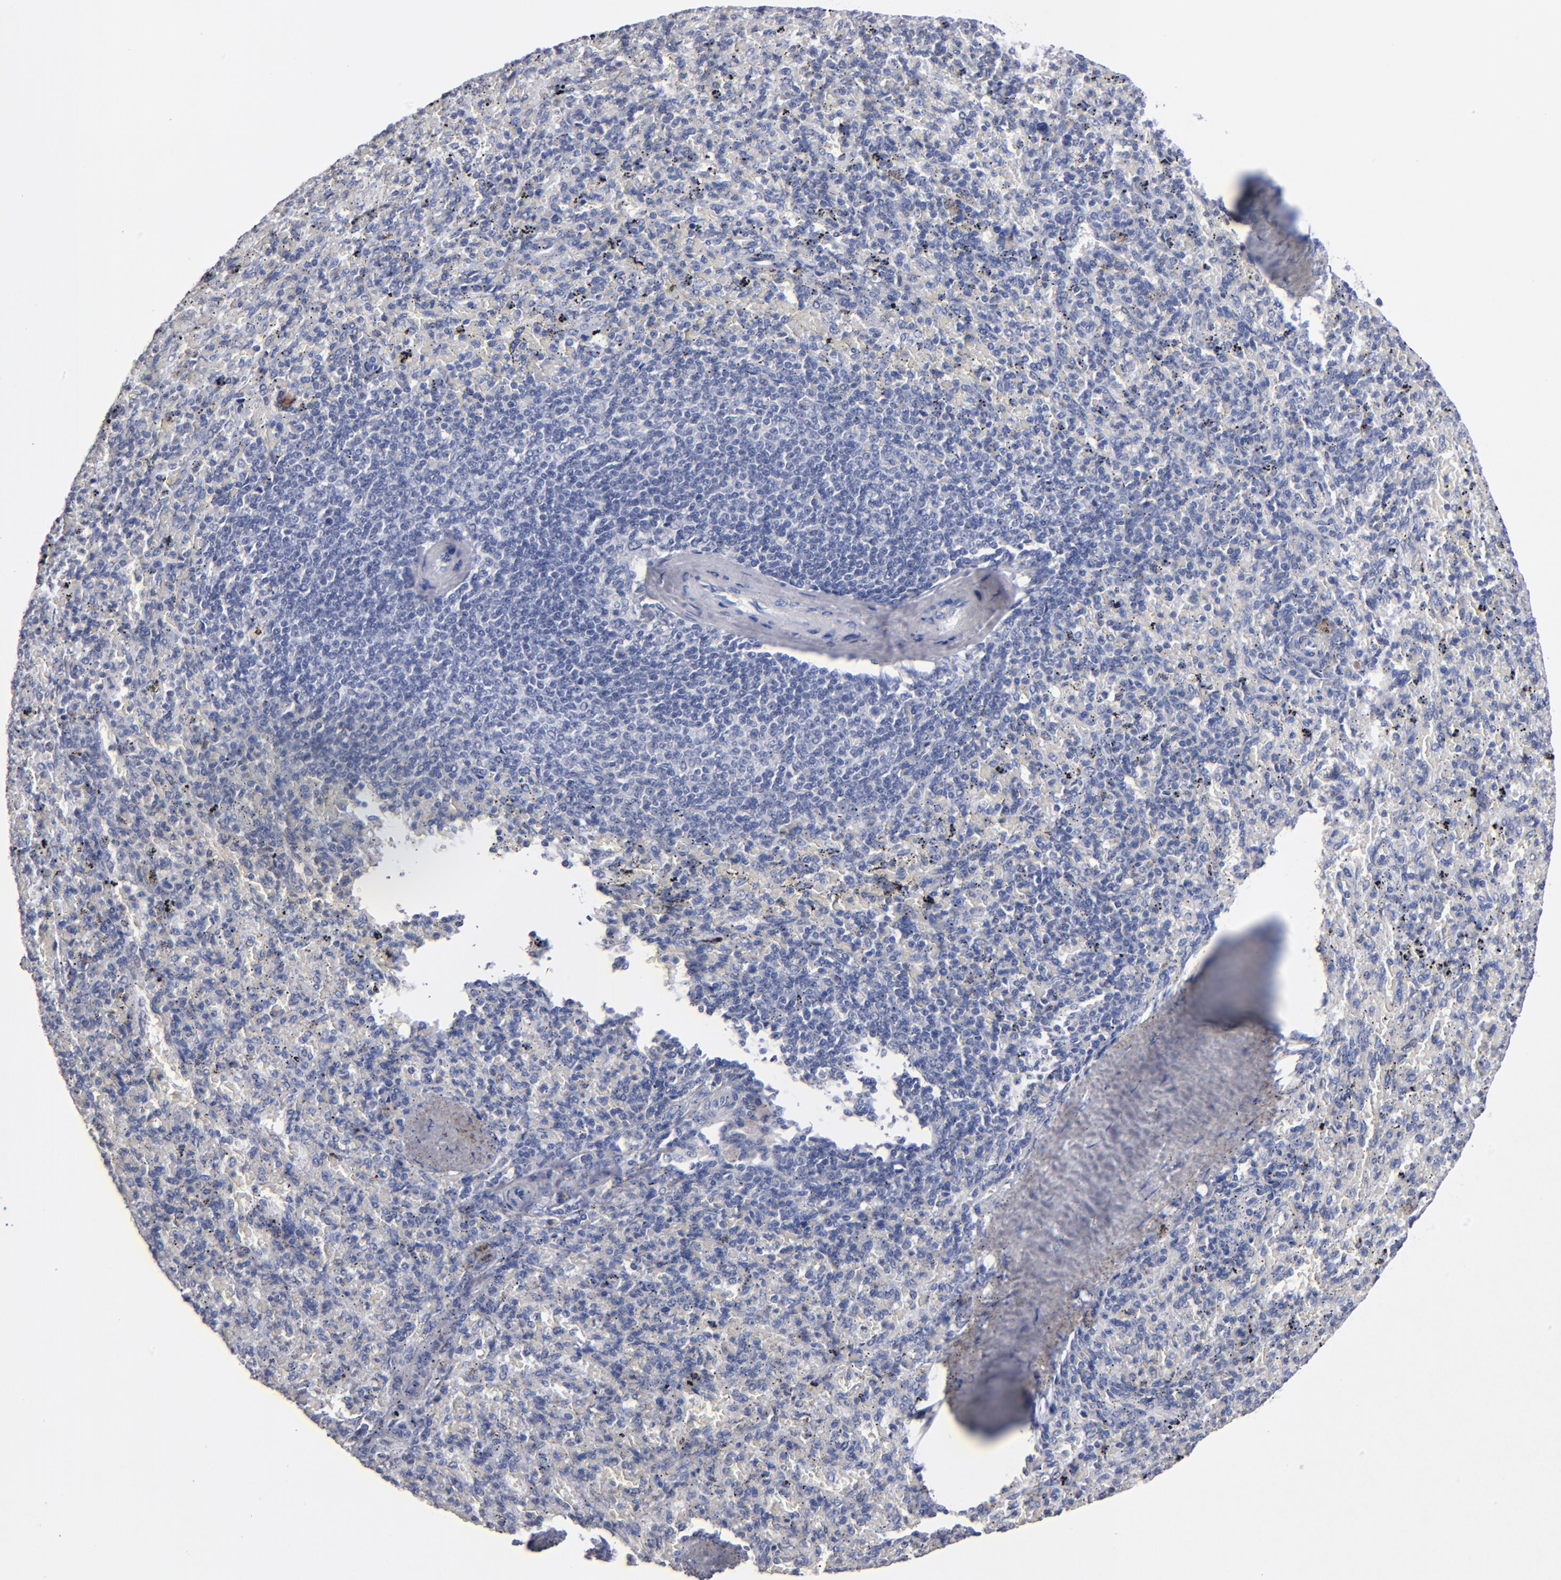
{"staining": {"intensity": "negative", "quantity": "none", "location": "none"}, "tissue": "spleen", "cell_type": "Cells in red pulp", "image_type": "normal", "snomed": [{"axis": "morphology", "description": "Normal tissue, NOS"}, {"axis": "topography", "description": "Spleen"}], "caption": "Immunohistochemistry micrograph of unremarkable spleen: spleen stained with DAB reveals no significant protein staining in cells in red pulp. (Brightfield microscopy of DAB (3,3'-diaminobenzidine) immunohistochemistry (IHC) at high magnification).", "gene": "RPH3A", "patient": {"sex": "female", "age": 43}}